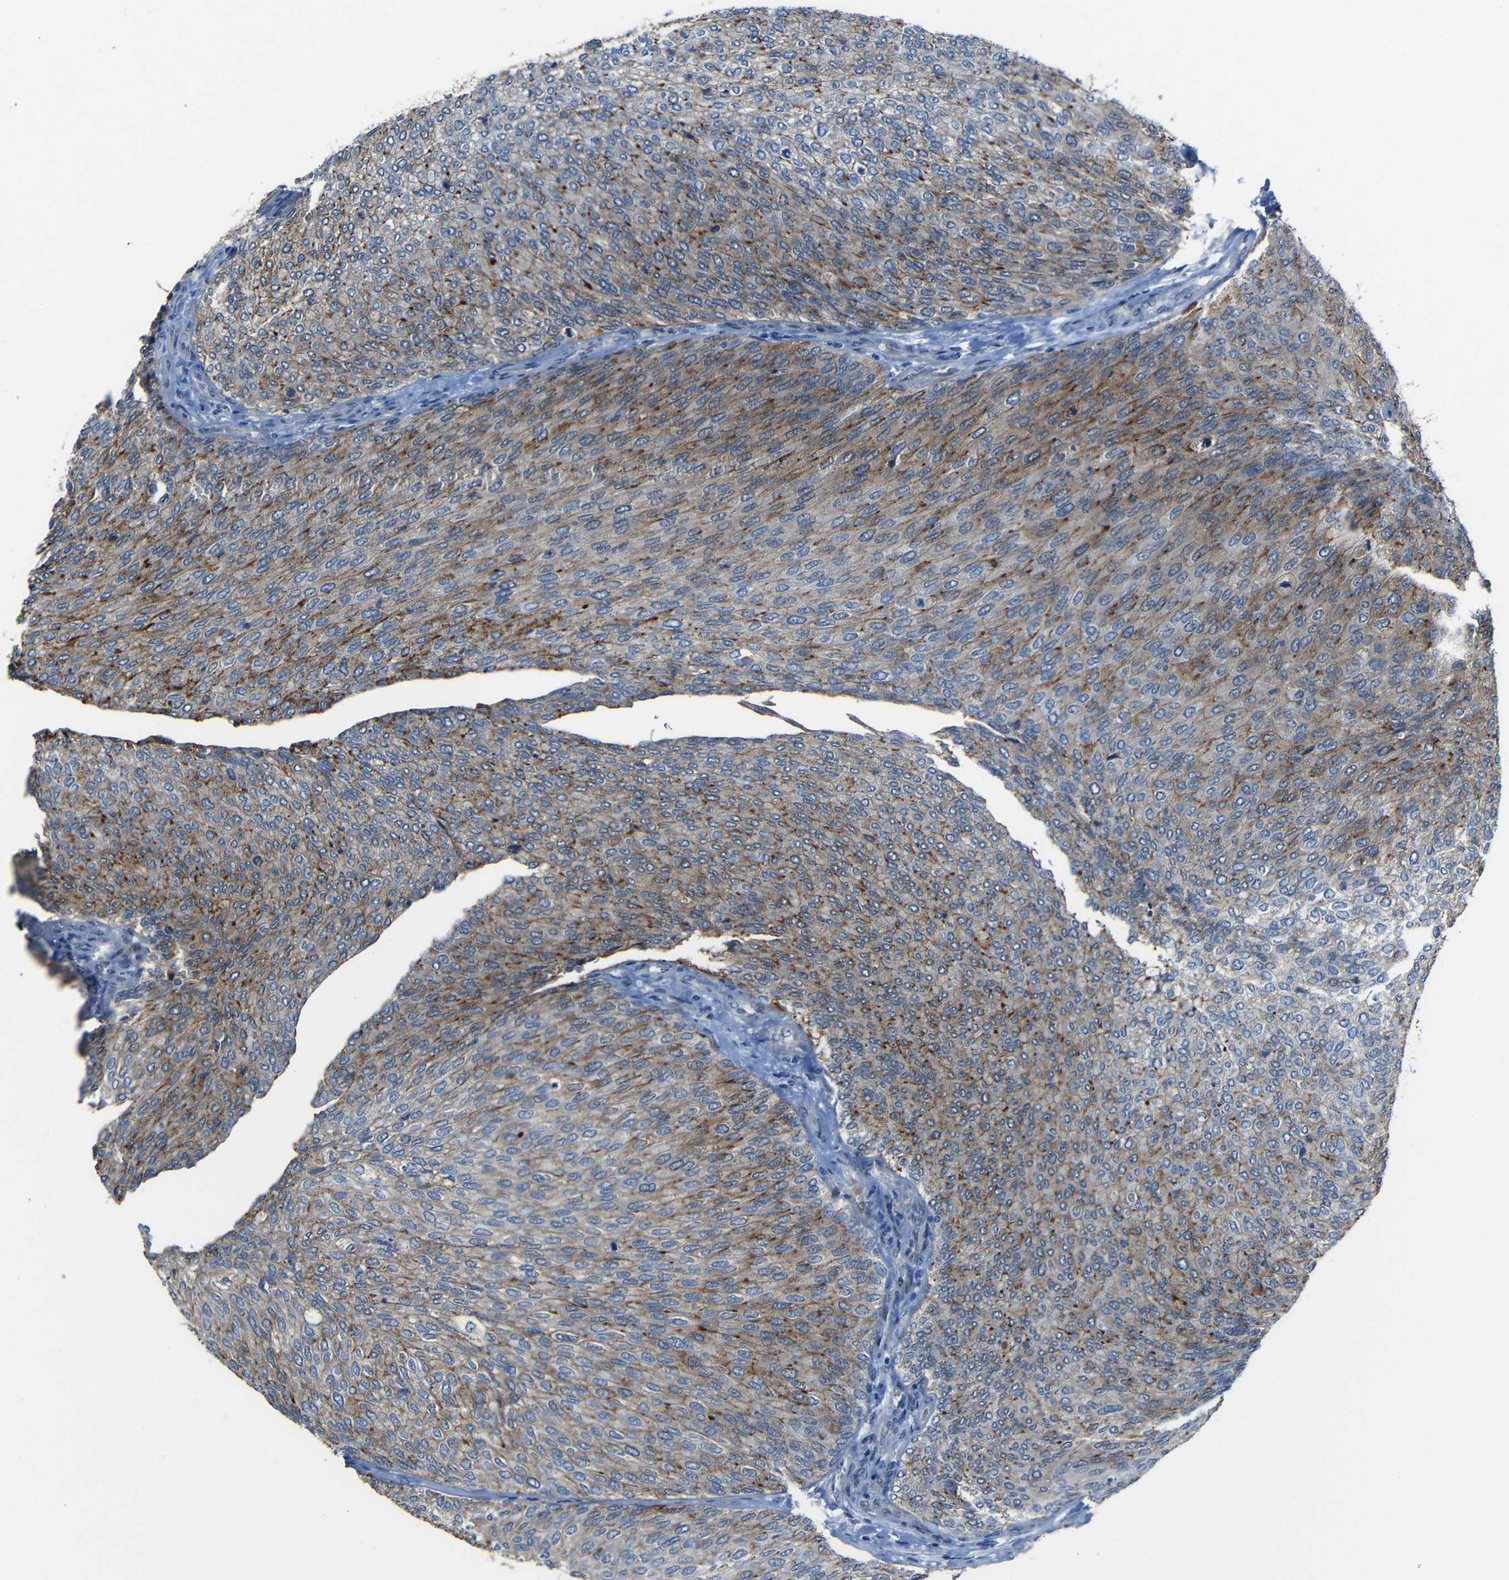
{"staining": {"intensity": "moderate", "quantity": ">75%", "location": "cytoplasmic/membranous"}, "tissue": "urothelial cancer", "cell_type": "Tumor cells", "image_type": "cancer", "snomed": [{"axis": "morphology", "description": "Urothelial carcinoma, Low grade"}, {"axis": "topography", "description": "Urinary bladder"}], "caption": "This is an image of immunohistochemistry staining of low-grade urothelial carcinoma, which shows moderate expression in the cytoplasmic/membranous of tumor cells.", "gene": "DNAJC5", "patient": {"sex": "female", "age": 79}}